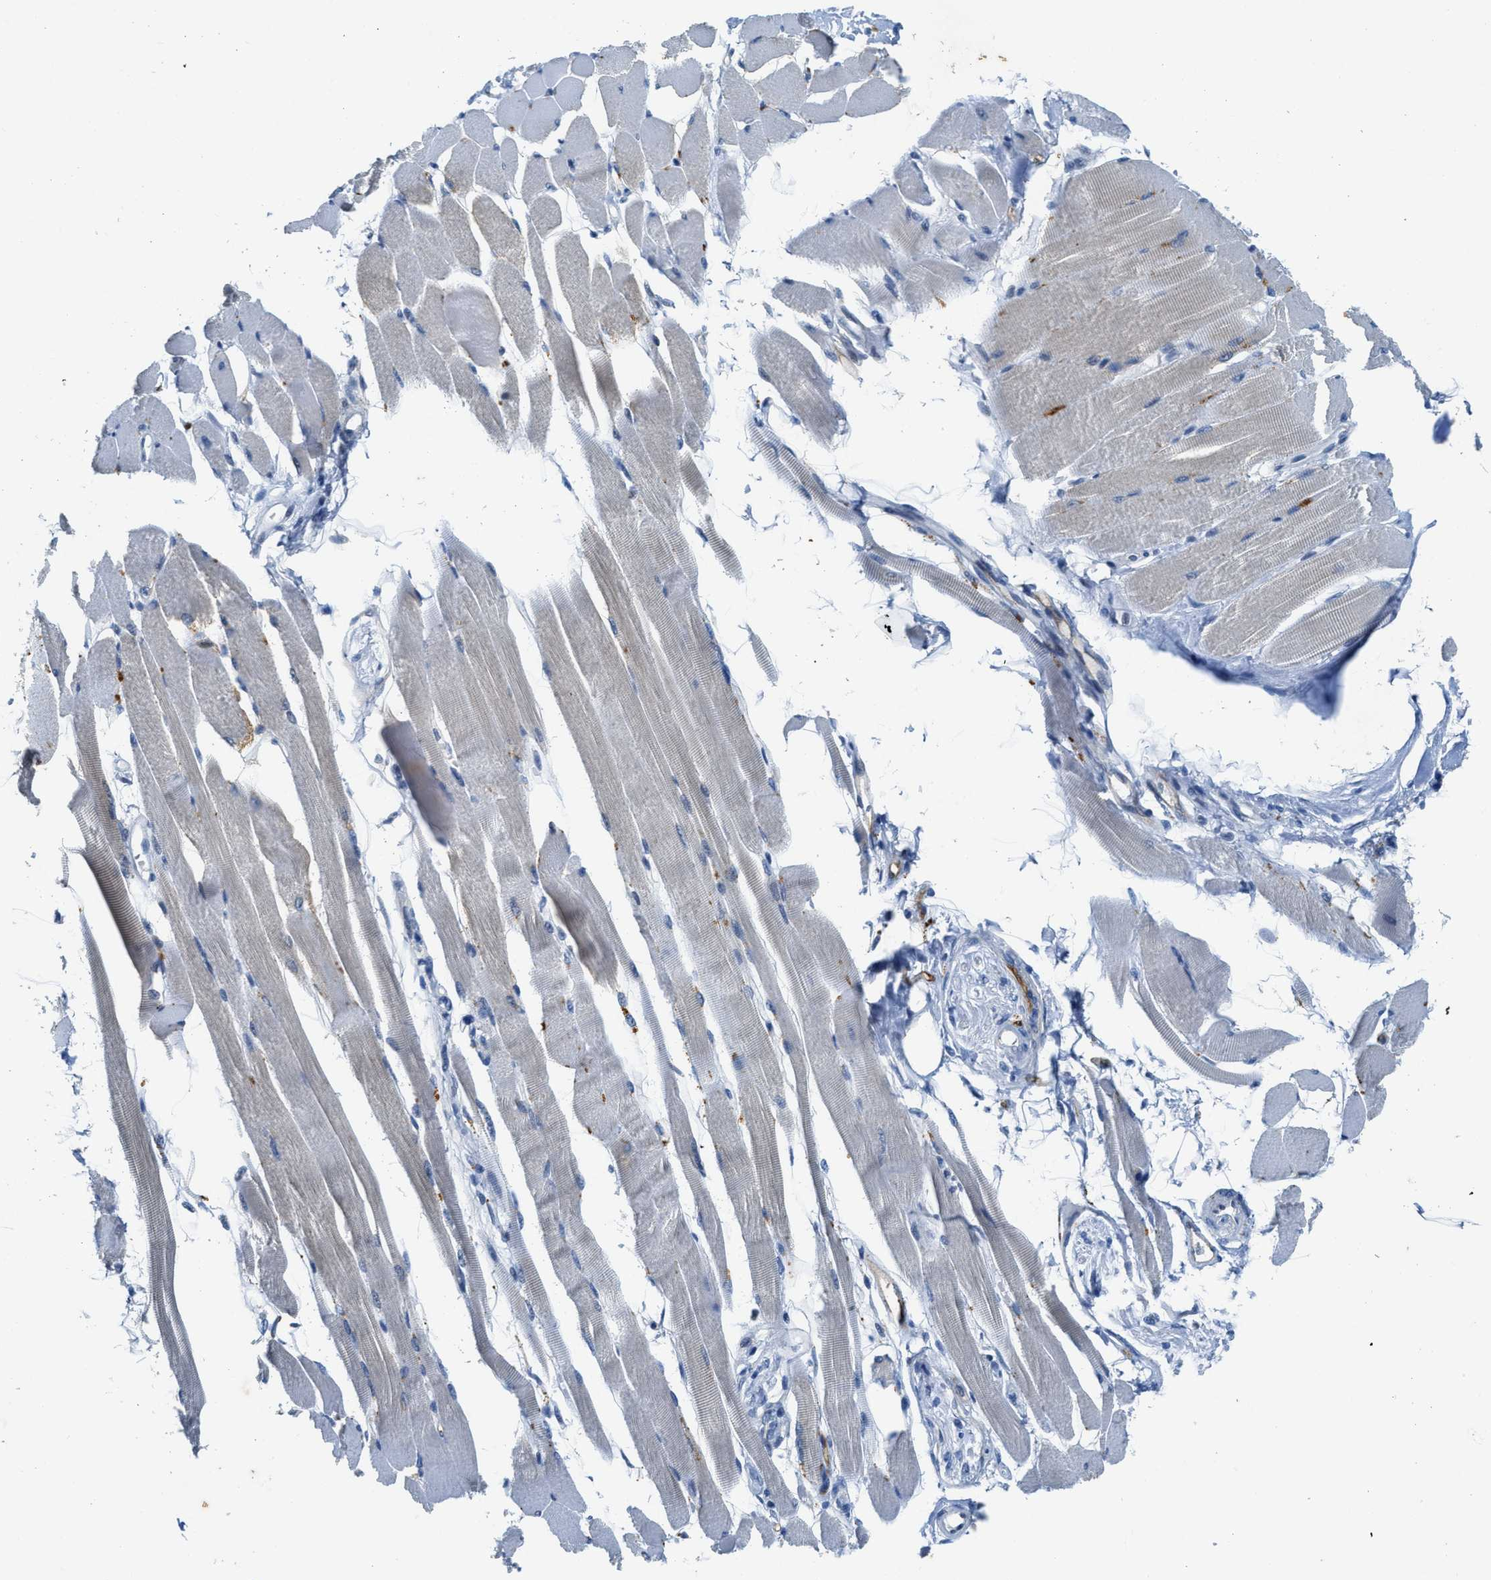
{"staining": {"intensity": "negative", "quantity": "none", "location": "none"}, "tissue": "skeletal muscle", "cell_type": "Myocytes", "image_type": "normal", "snomed": [{"axis": "morphology", "description": "Normal tissue, NOS"}, {"axis": "topography", "description": "Skeletal muscle"}, {"axis": "topography", "description": "Peripheral nerve tissue"}], "caption": "Skeletal muscle stained for a protein using immunohistochemistry shows no staining myocytes.", "gene": "SLCO2A1", "patient": {"sex": "female", "age": 84}}